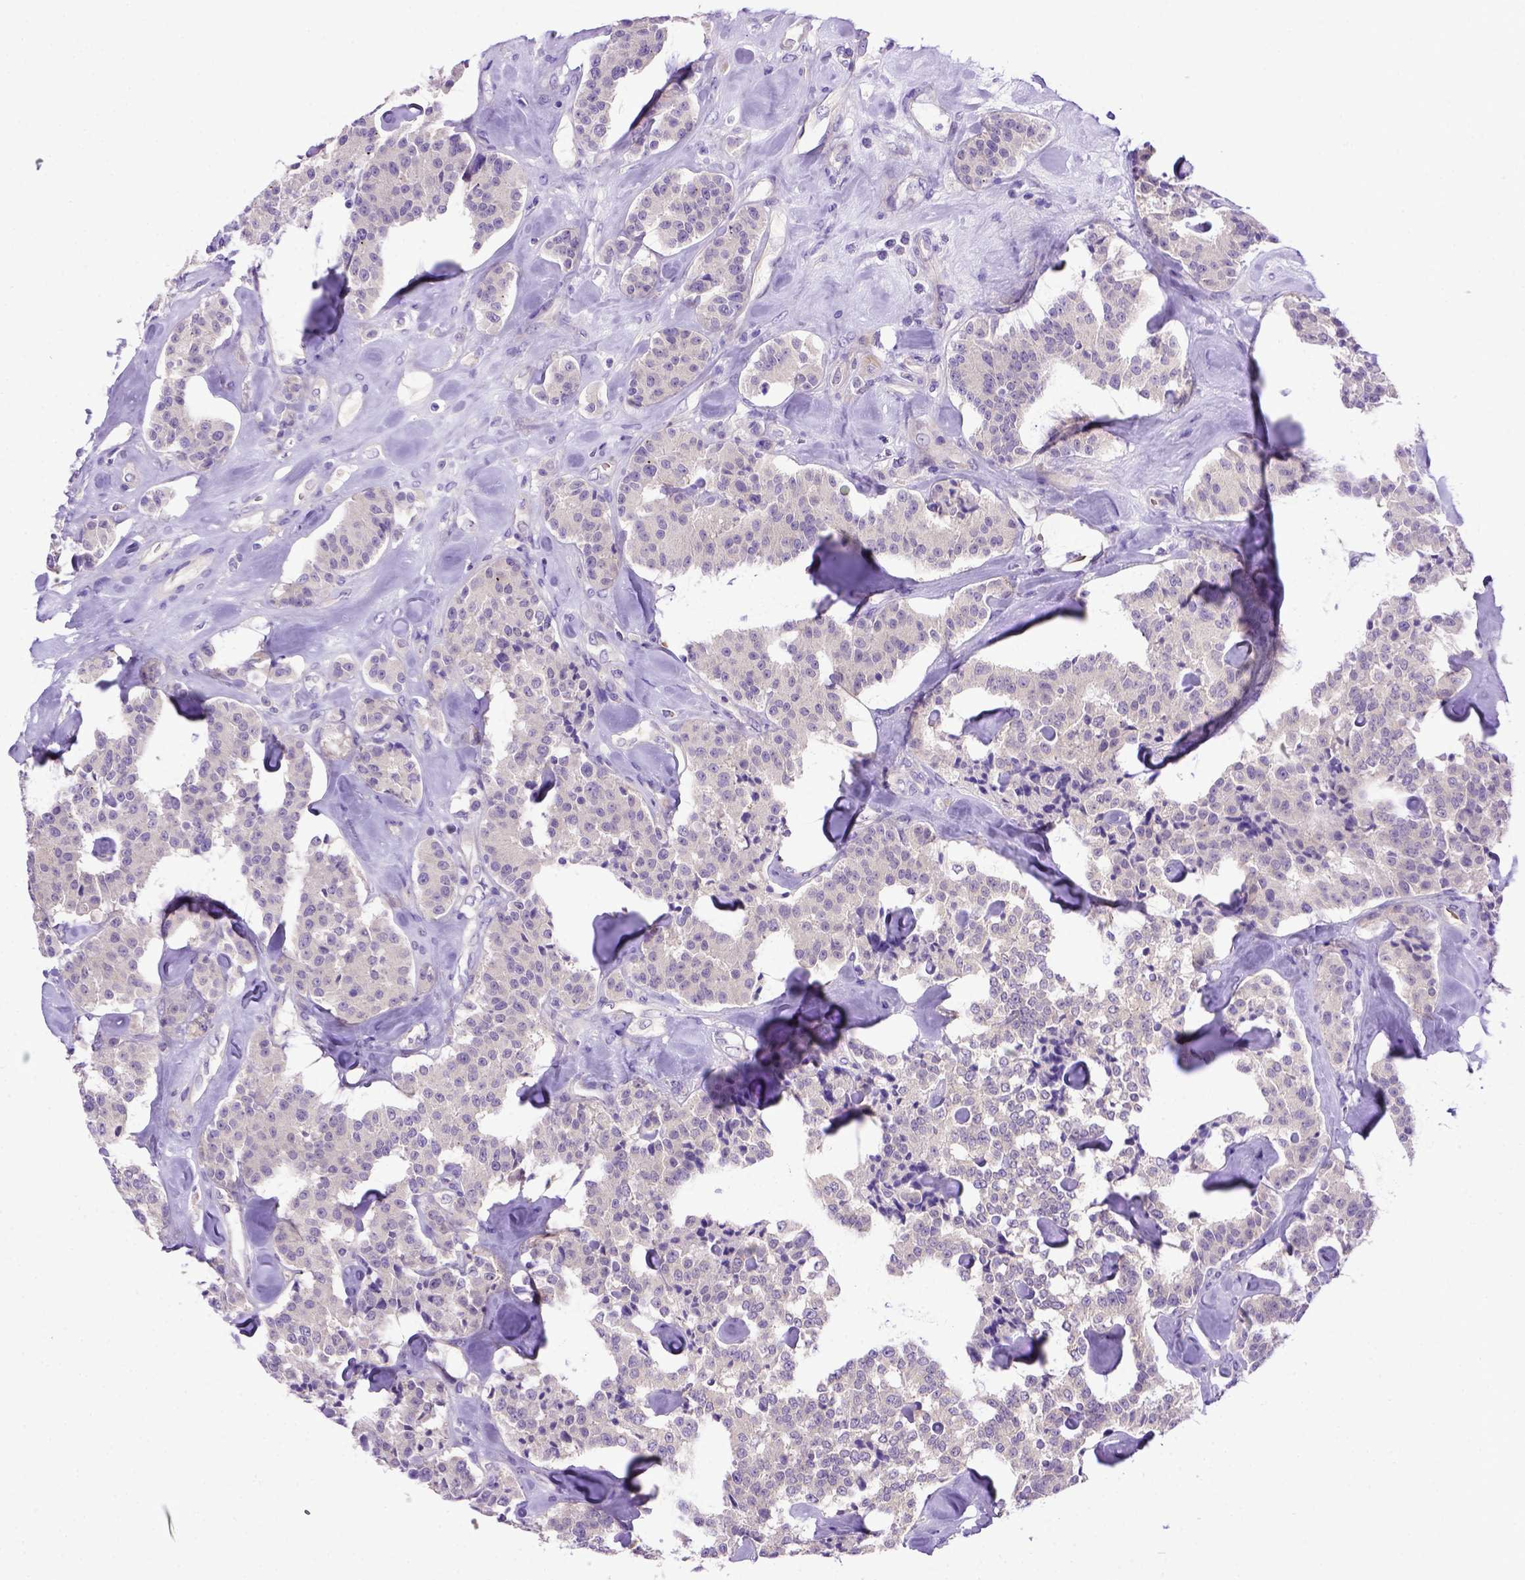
{"staining": {"intensity": "negative", "quantity": "none", "location": "none"}, "tissue": "carcinoid", "cell_type": "Tumor cells", "image_type": "cancer", "snomed": [{"axis": "morphology", "description": "Carcinoid, malignant, NOS"}, {"axis": "topography", "description": "Pancreas"}], "caption": "There is no significant positivity in tumor cells of carcinoid (malignant). The staining was performed using DAB to visualize the protein expression in brown, while the nuclei were stained in blue with hematoxylin (Magnification: 20x).", "gene": "ADAM12", "patient": {"sex": "male", "age": 41}}